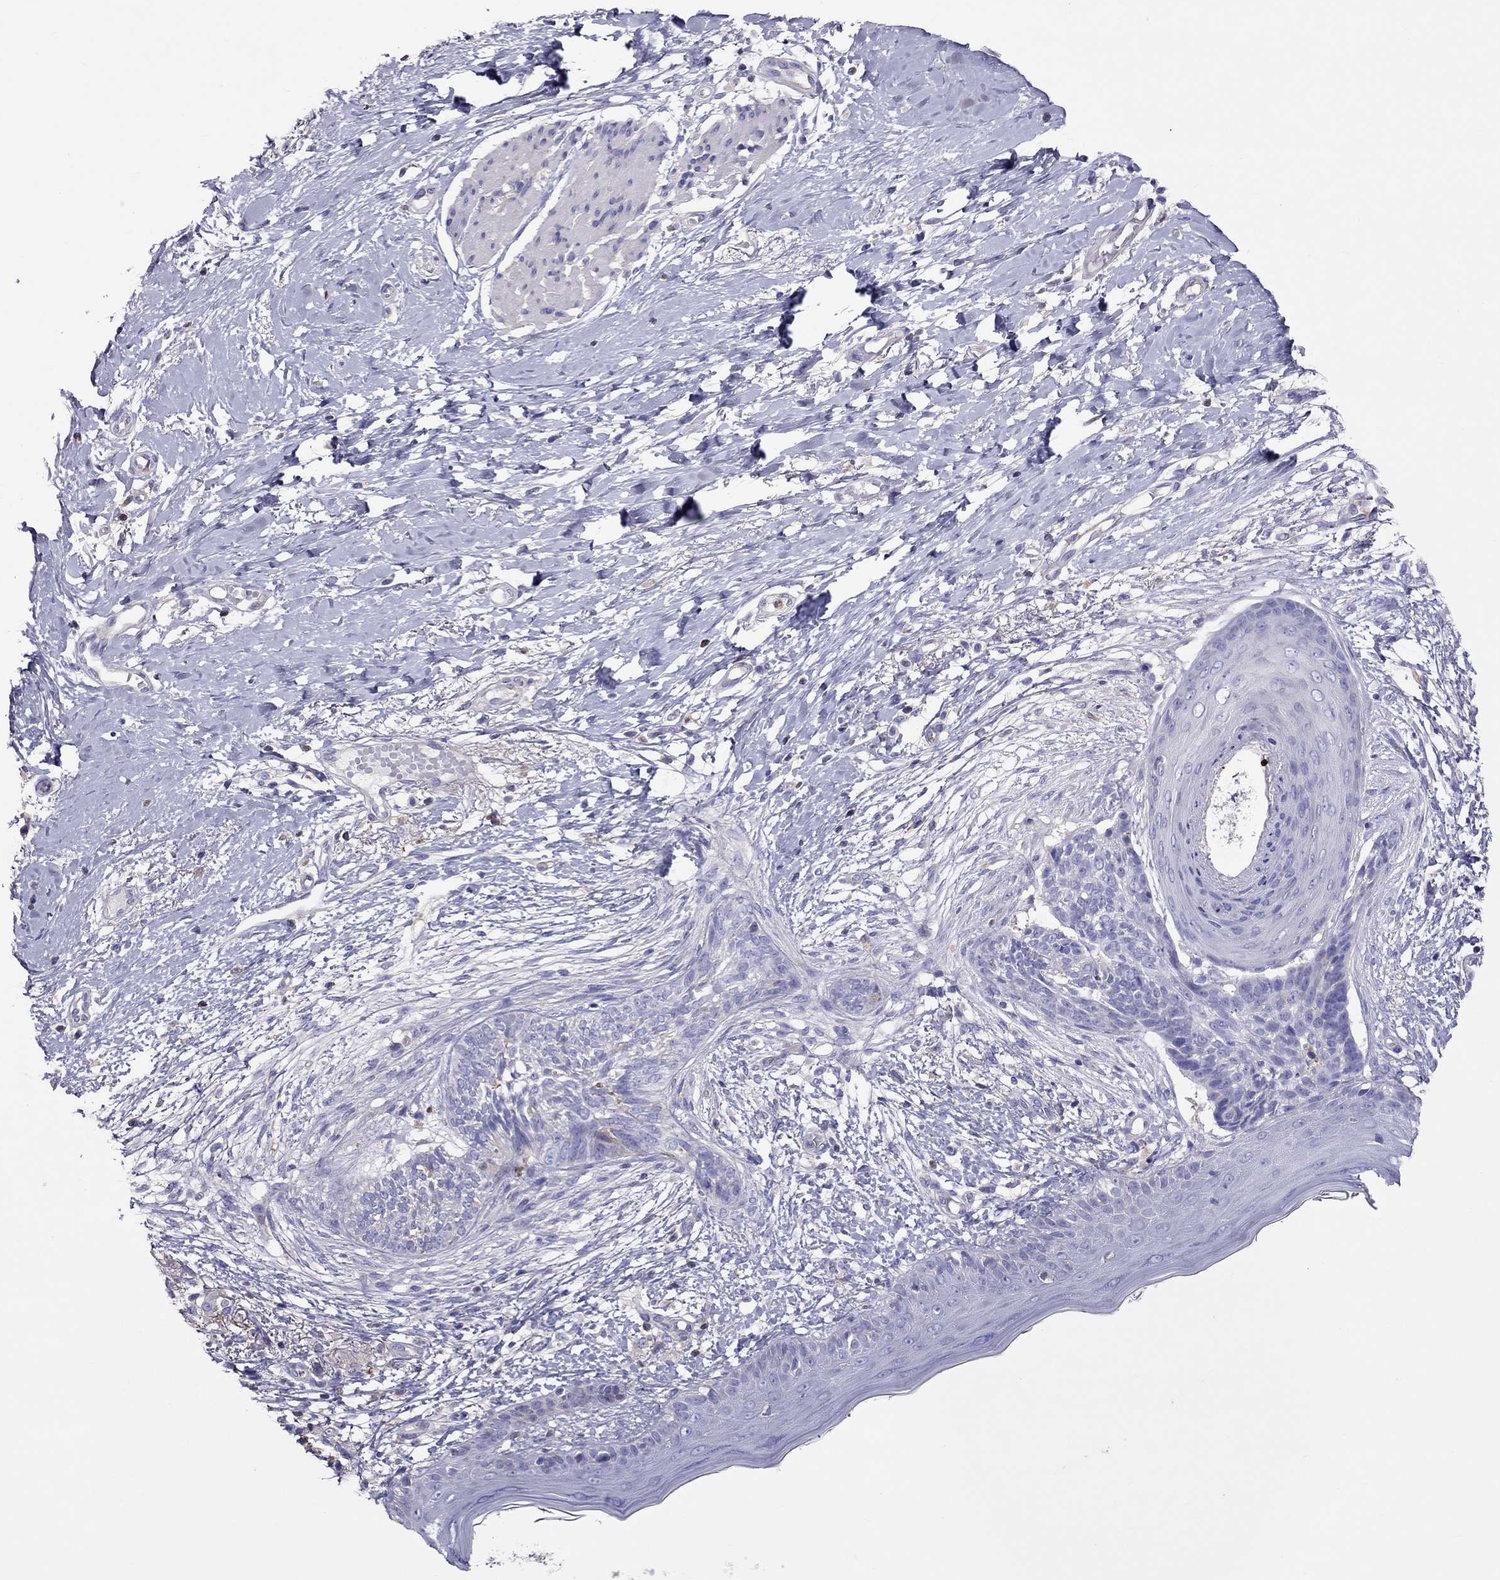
{"staining": {"intensity": "negative", "quantity": "none", "location": "none"}, "tissue": "skin cancer", "cell_type": "Tumor cells", "image_type": "cancer", "snomed": [{"axis": "morphology", "description": "Normal tissue, NOS"}, {"axis": "morphology", "description": "Basal cell carcinoma"}, {"axis": "topography", "description": "Skin"}], "caption": "Tumor cells are negative for protein expression in human basal cell carcinoma (skin). Nuclei are stained in blue.", "gene": "TEX22", "patient": {"sex": "male", "age": 84}}